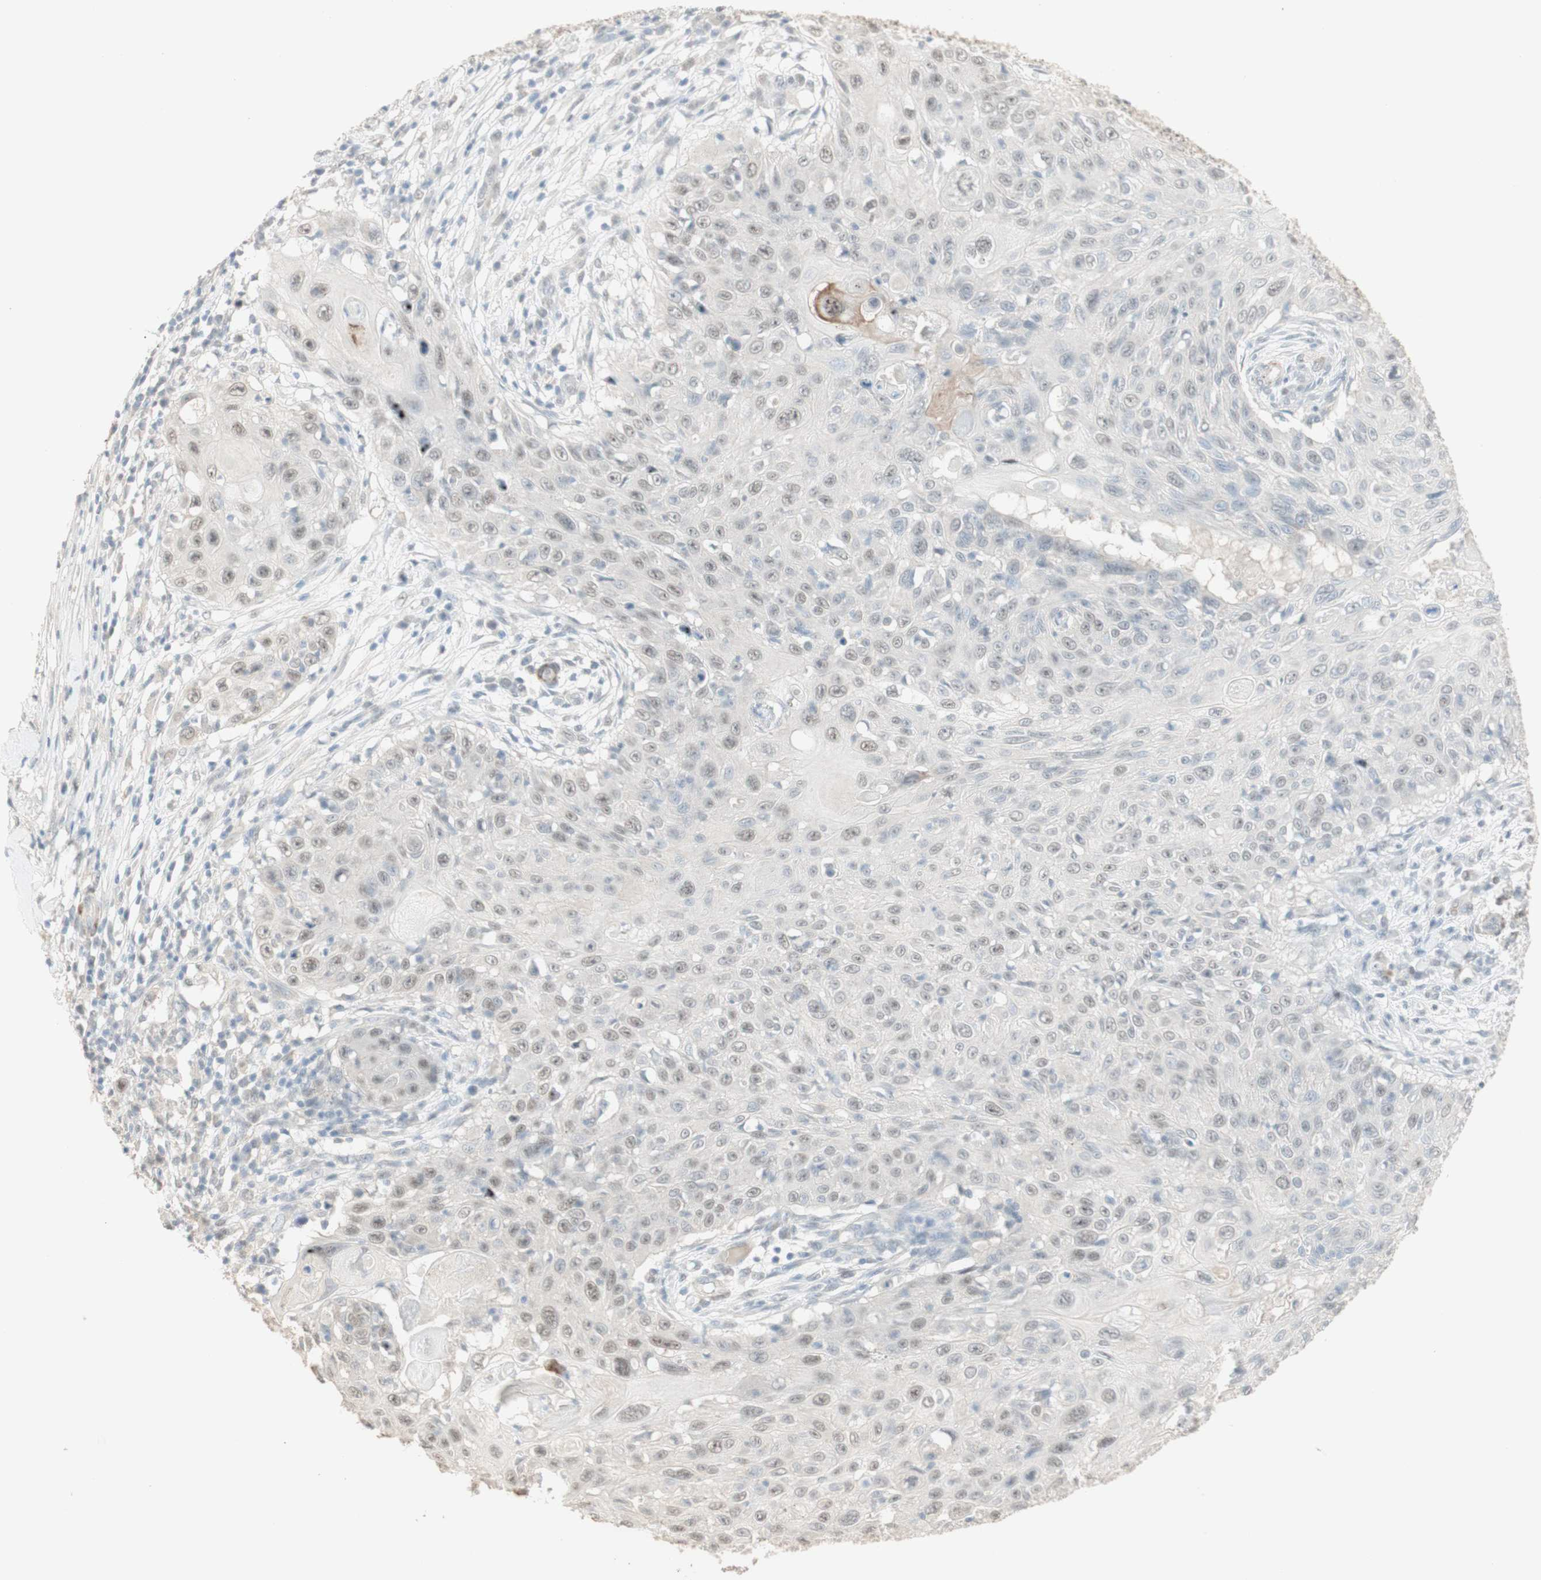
{"staining": {"intensity": "moderate", "quantity": "<25%", "location": "nuclear"}, "tissue": "skin cancer", "cell_type": "Tumor cells", "image_type": "cancer", "snomed": [{"axis": "morphology", "description": "Squamous cell carcinoma, NOS"}, {"axis": "topography", "description": "Skin"}], "caption": "Immunohistochemical staining of human skin cancer (squamous cell carcinoma) displays low levels of moderate nuclear protein staining in about <25% of tumor cells.", "gene": "MUC3A", "patient": {"sex": "male", "age": 86}}